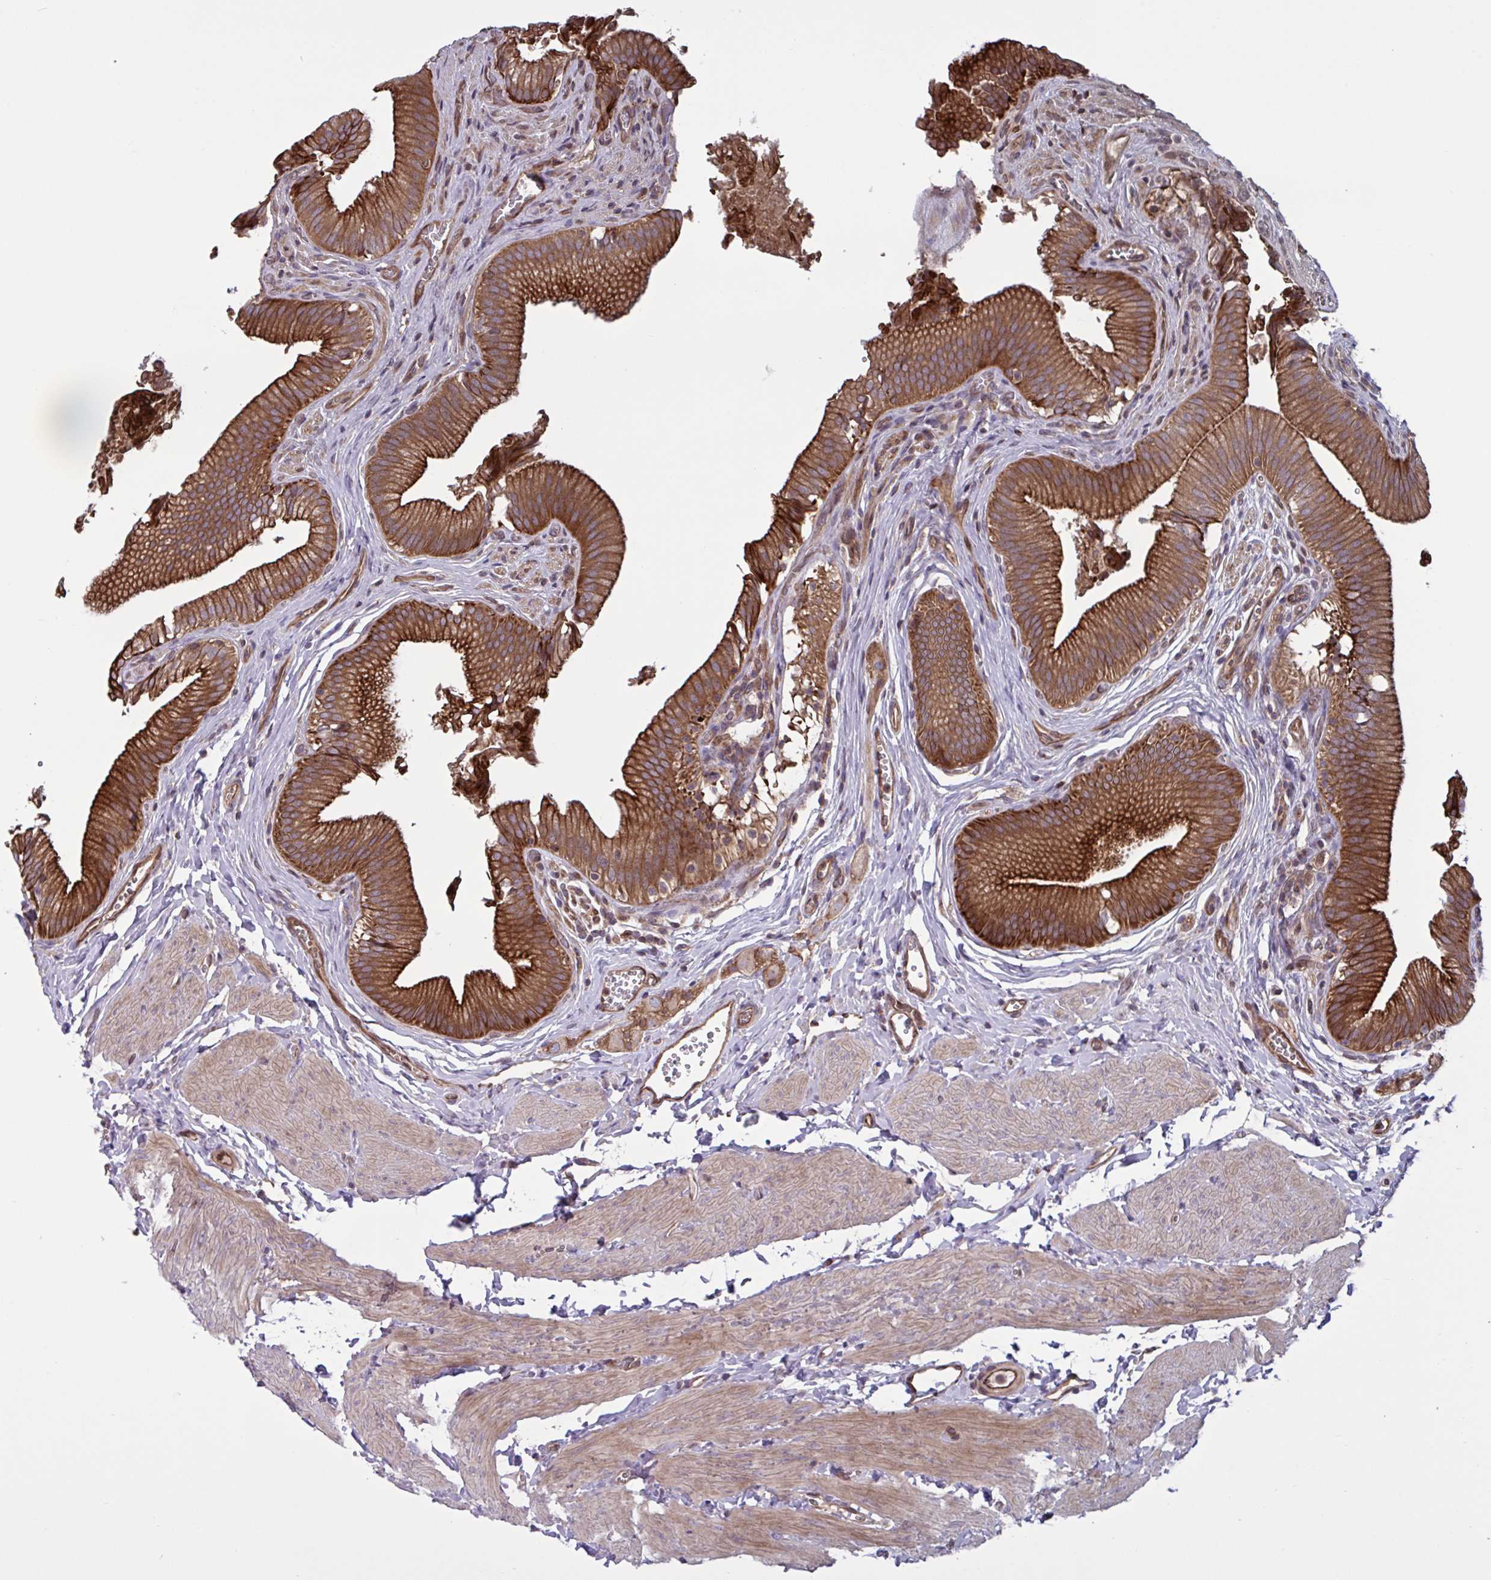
{"staining": {"intensity": "strong", "quantity": ">75%", "location": "cytoplasmic/membranous"}, "tissue": "gallbladder", "cell_type": "Glandular cells", "image_type": "normal", "snomed": [{"axis": "morphology", "description": "Normal tissue, NOS"}, {"axis": "topography", "description": "Gallbladder"}, {"axis": "topography", "description": "Peripheral nerve tissue"}], "caption": "Immunohistochemistry (DAB (3,3'-diaminobenzidine)) staining of unremarkable human gallbladder reveals strong cytoplasmic/membranous protein staining in approximately >75% of glandular cells.", "gene": "GLTP", "patient": {"sex": "male", "age": 17}}